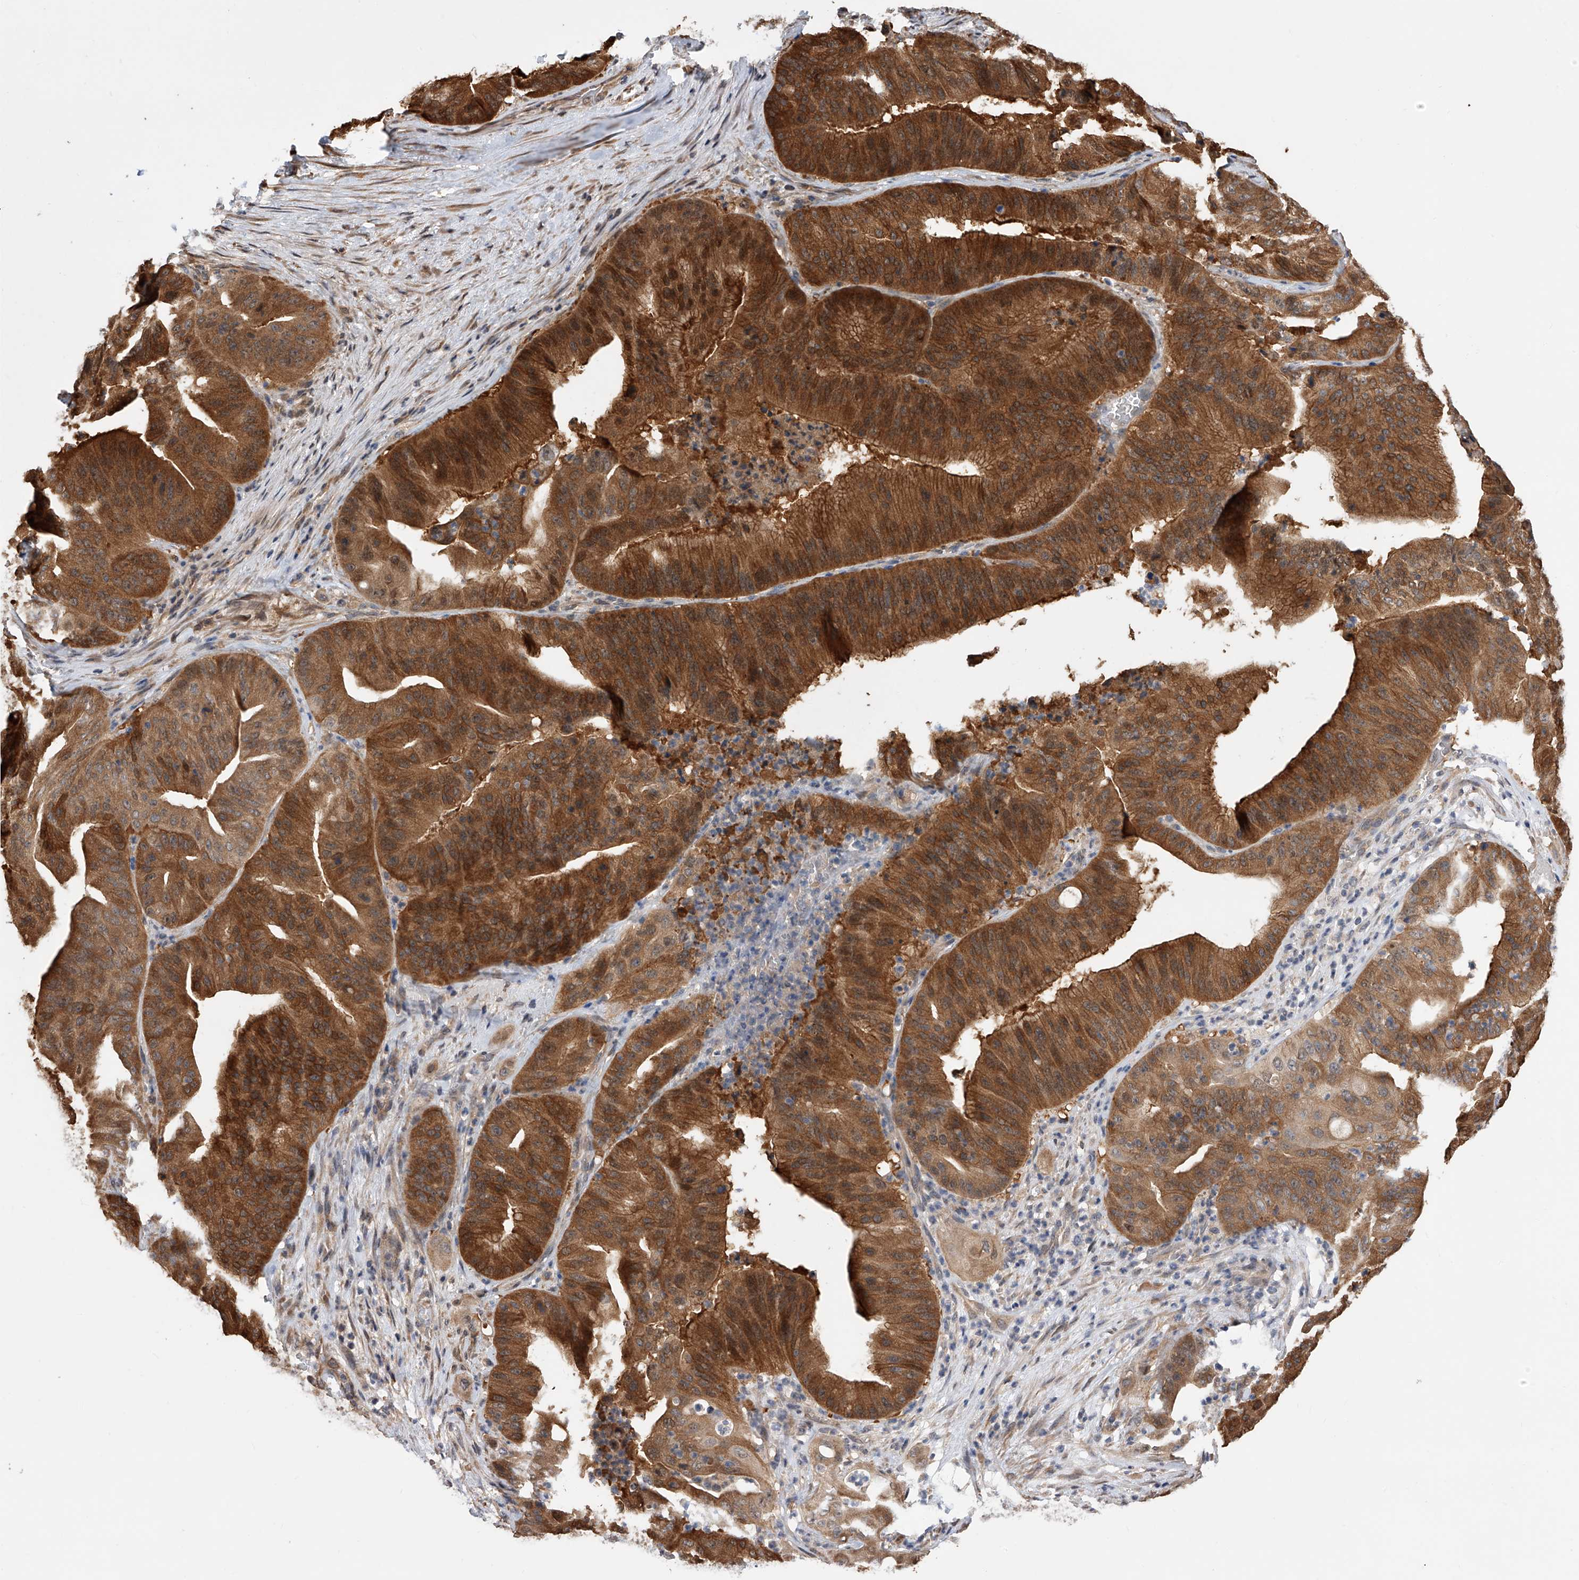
{"staining": {"intensity": "strong", "quantity": ">75%", "location": "cytoplasmic/membranous,nuclear"}, "tissue": "pancreatic cancer", "cell_type": "Tumor cells", "image_type": "cancer", "snomed": [{"axis": "morphology", "description": "Adenocarcinoma, NOS"}, {"axis": "topography", "description": "Pancreas"}], "caption": "Human adenocarcinoma (pancreatic) stained for a protein (brown) shows strong cytoplasmic/membranous and nuclear positive staining in about >75% of tumor cells.", "gene": "GMDS", "patient": {"sex": "female", "age": 77}}